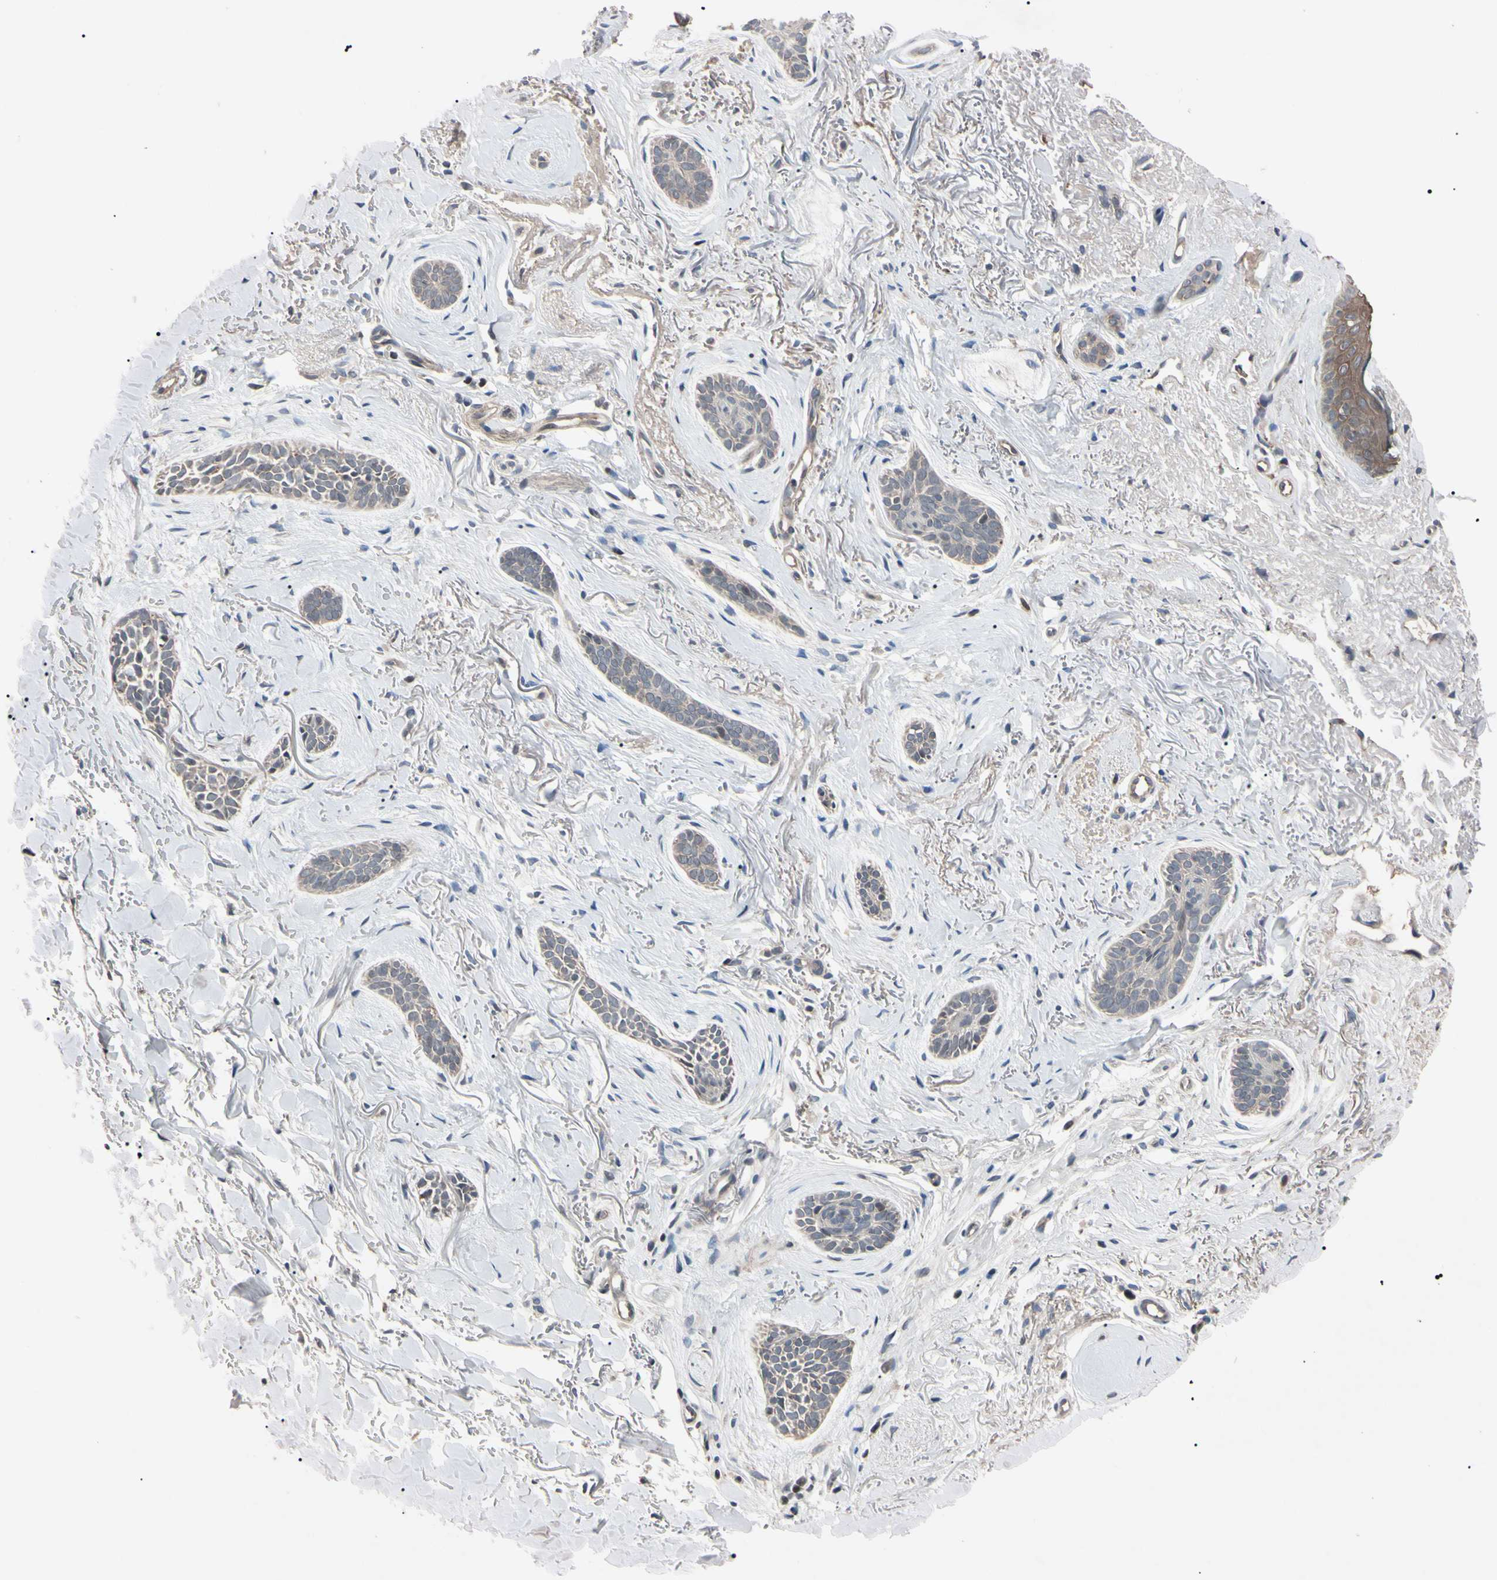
{"staining": {"intensity": "weak", "quantity": "<25%", "location": "cytoplasmic/membranous"}, "tissue": "skin cancer", "cell_type": "Tumor cells", "image_type": "cancer", "snomed": [{"axis": "morphology", "description": "Basal cell carcinoma"}, {"axis": "topography", "description": "Skin"}], "caption": "Immunohistochemistry micrograph of neoplastic tissue: human skin cancer (basal cell carcinoma) stained with DAB (3,3'-diaminobenzidine) exhibits no significant protein expression in tumor cells. (IHC, brightfield microscopy, high magnification).", "gene": "TNFRSF1A", "patient": {"sex": "female", "age": 84}}